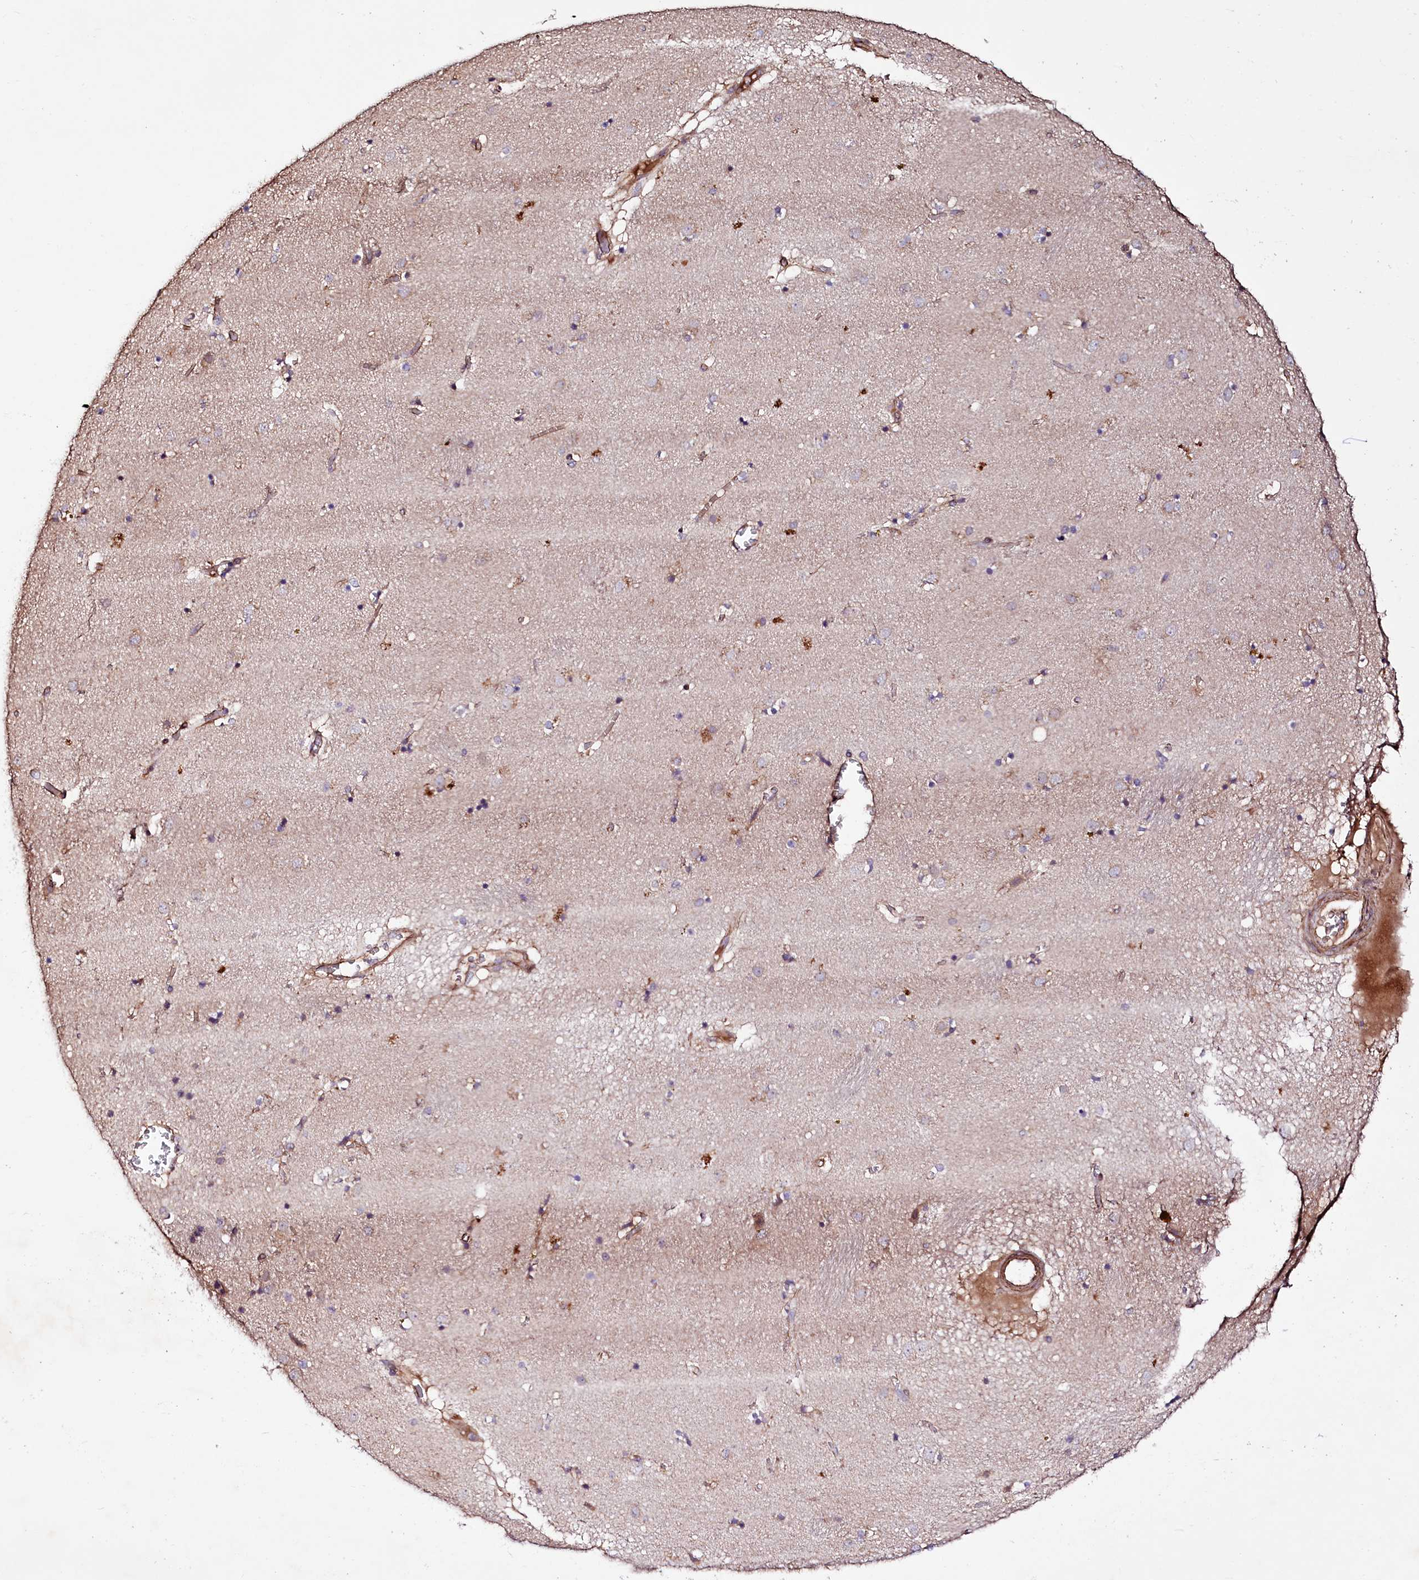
{"staining": {"intensity": "negative", "quantity": "none", "location": "none"}, "tissue": "caudate", "cell_type": "Glial cells", "image_type": "normal", "snomed": [{"axis": "morphology", "description": "Normal tissue, NOS"}, {"axis": "topography", "description": "Lateral ventricle wall"}], "caption": "Immunohistochemistry (IHC) micrograph of normal caudate: human caudate stained with DAB (3,3'-diaminobenzidine) exhibits no significant protein expression in glial cells.", "gene": "KLHDC4", "patient": {"sex": "male", "age": 70}}